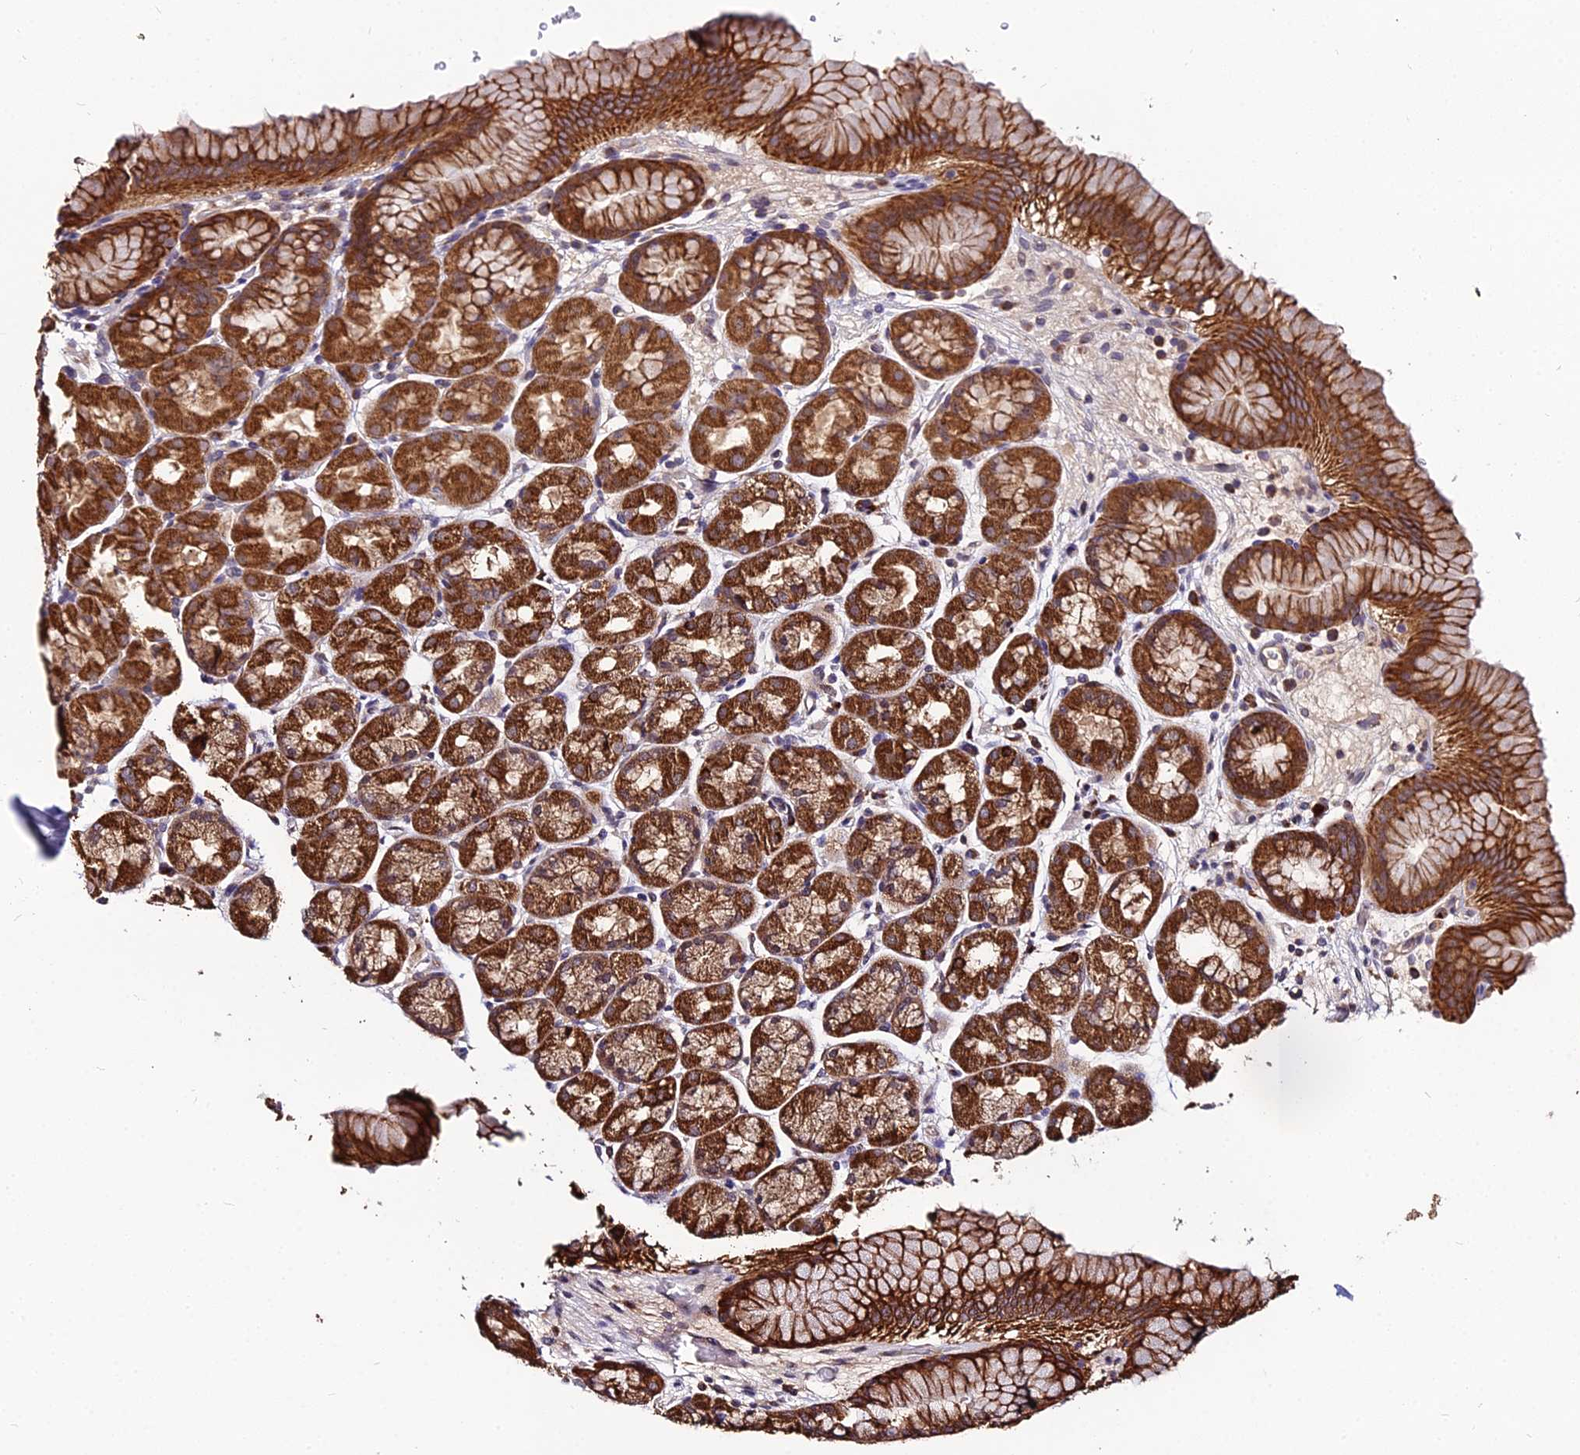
{"staining": {"intensity": "strong", "quantity": ">75%", "location": "cytoplasmic/membranous"}, "tissue": "stomach", "cell_type": "Glandular cells", "image_type": "normal", "snomed": [{"axis": "morphology", "description": "Normal tissue, NOS"}, {"axis": "topography", "description": "Stomach"}], "caption": "The photomicrograph exhibits immunohistochemical staining of normal stomach. There is strong cytoplasmic/membranous expression is appreciated in about >75% of glandular cells.", "gene": "ENSG00000258465", "patient": {"sex": "male", "age": 42}}